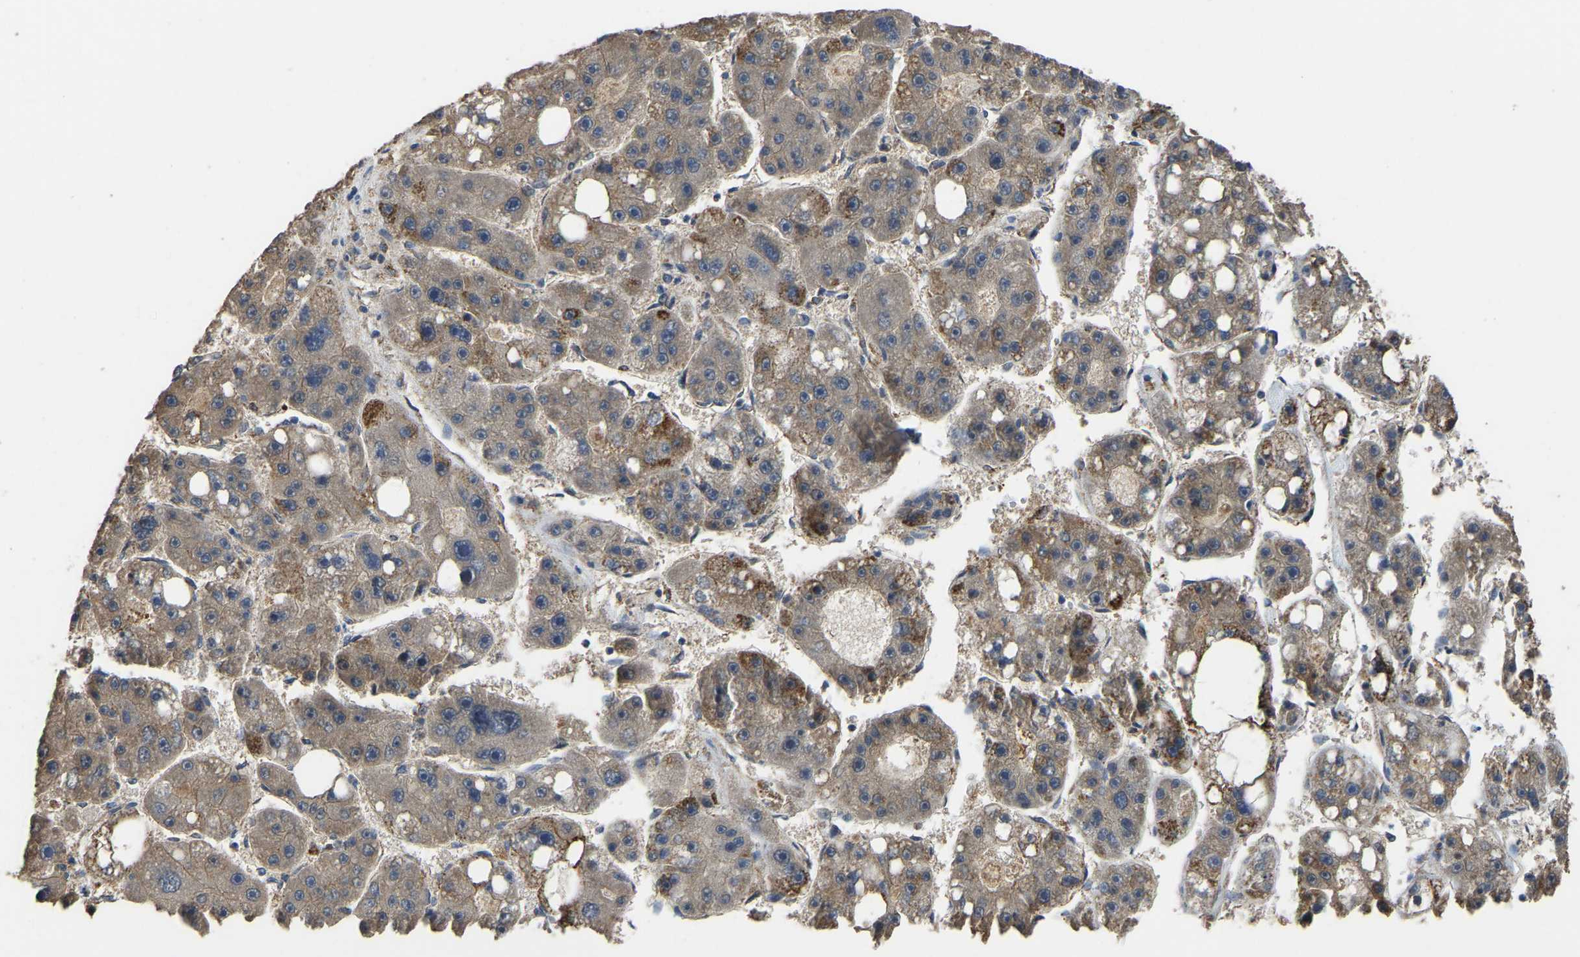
{"staining": {"intensity": "moderate", "quantity": ">75%", "location": "cytoplasmic/membranous"}, "tissue": "liver cancer", "cell_type": "Tumor cells", "image_type": "cancer", "snomed": [{"axis": "morphology", "description": "Carcinoma, Hepatocellular, NOS"}, {"axis": "topography", "description": "Liver"}], "caption": "Hepatocellular carcinoma (liver) tissue exhibits moderate cytoplasmic/membranous staining in approximately >75% of tumor cells", "gene": "ETFA", "patient": {"sex": "female", "age": 61}}